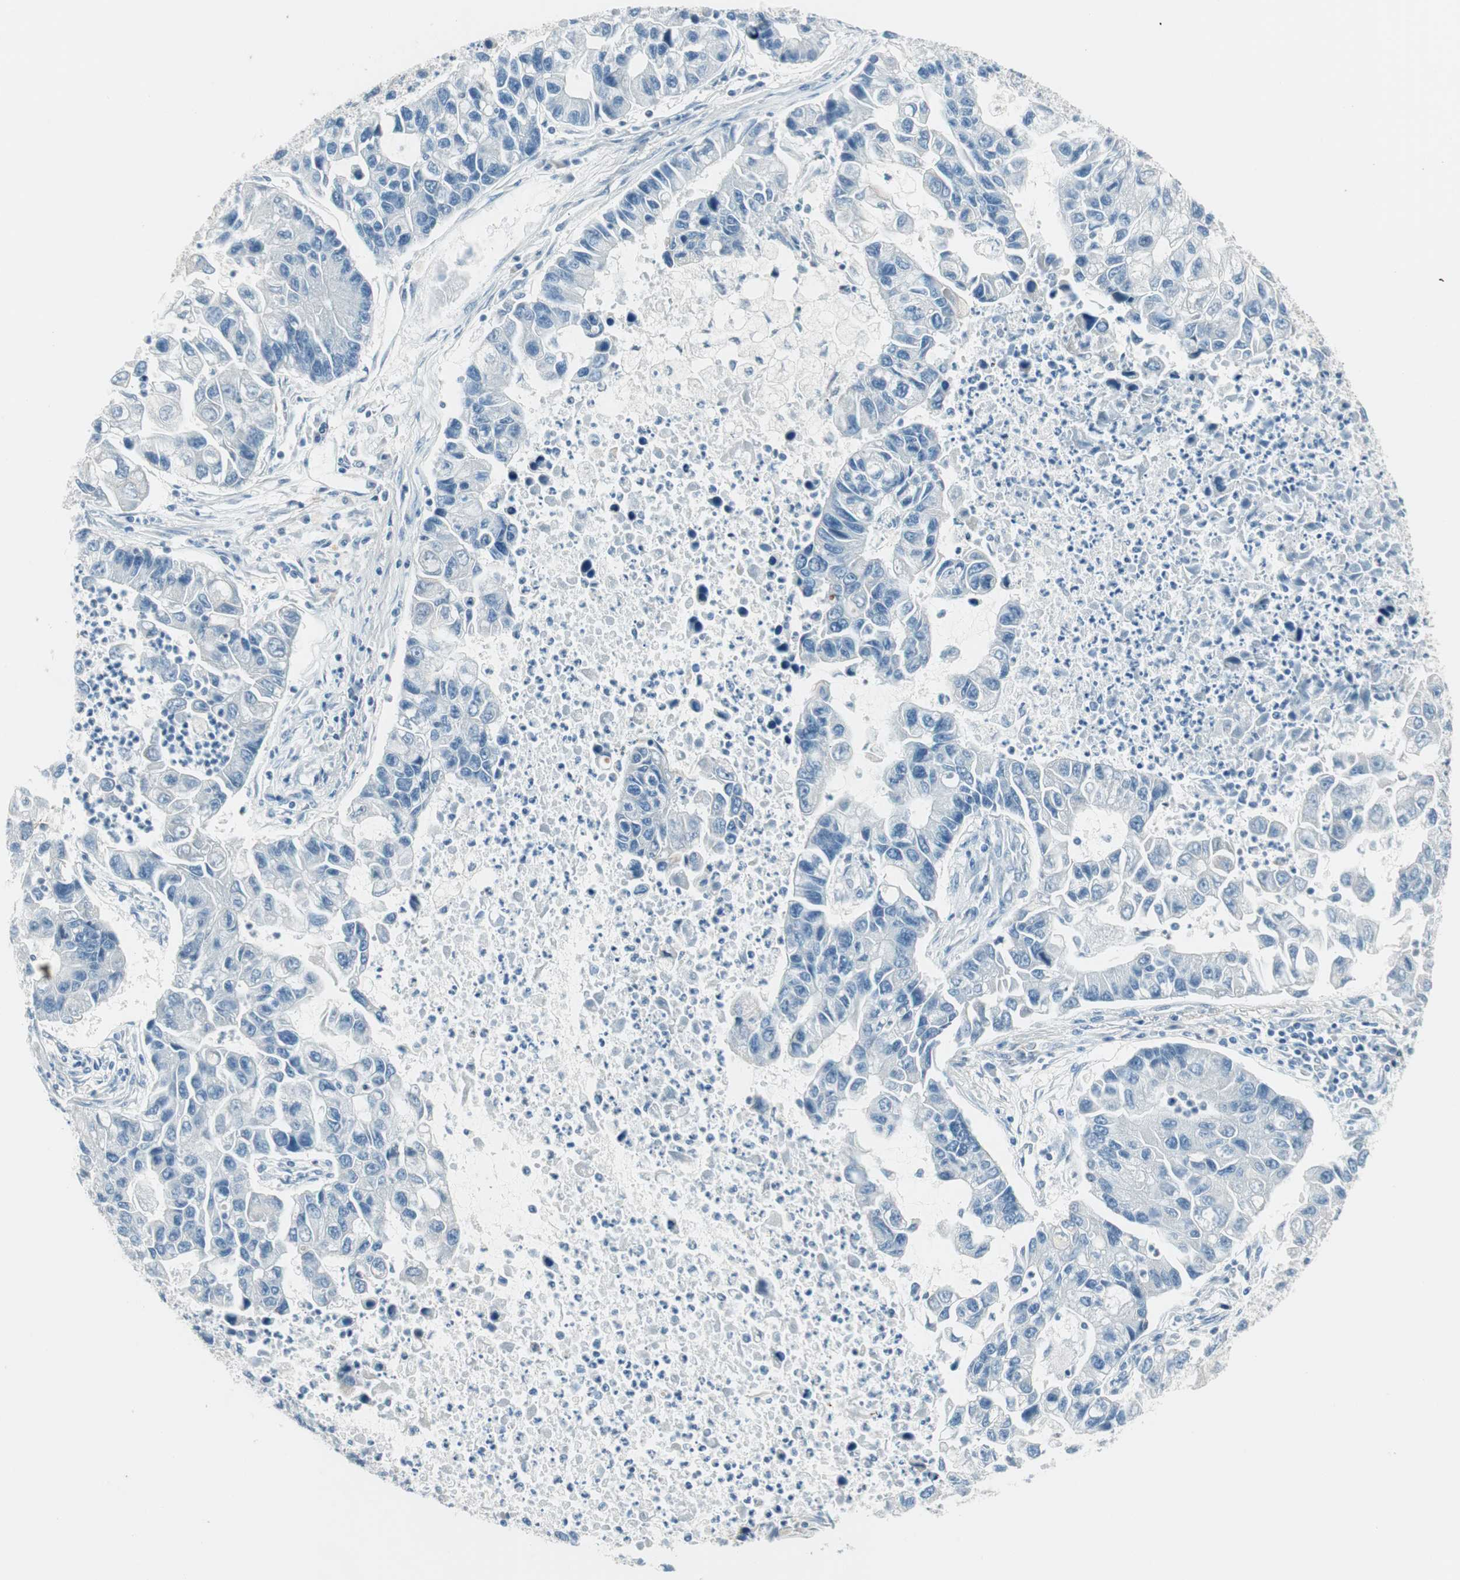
{"staining": {"intensity": "negative", "quantity": "none", "location": "none"}, "tissue": "lung cancer", "cell_type": "Tumor cells", "image_type": "cancer", "snomed": [{"axis": "morphology", "description": "Adenocarcinoma, NOS"}, {"axis": "topography", "description": "Lung"}], "caption": "This photomicrograph is of lung cancer (adenocarcinoma) stained with immunohistochemistry (IHC) to label a protein in brown with the nuclei are counter-stained blue. There is no expression in tumor cells. (Immunohistochemistry (ihc), brightfield microscopy, high magnification).", "gene": "GNAO1", "patient": {"sex": "female", "age": 51}}